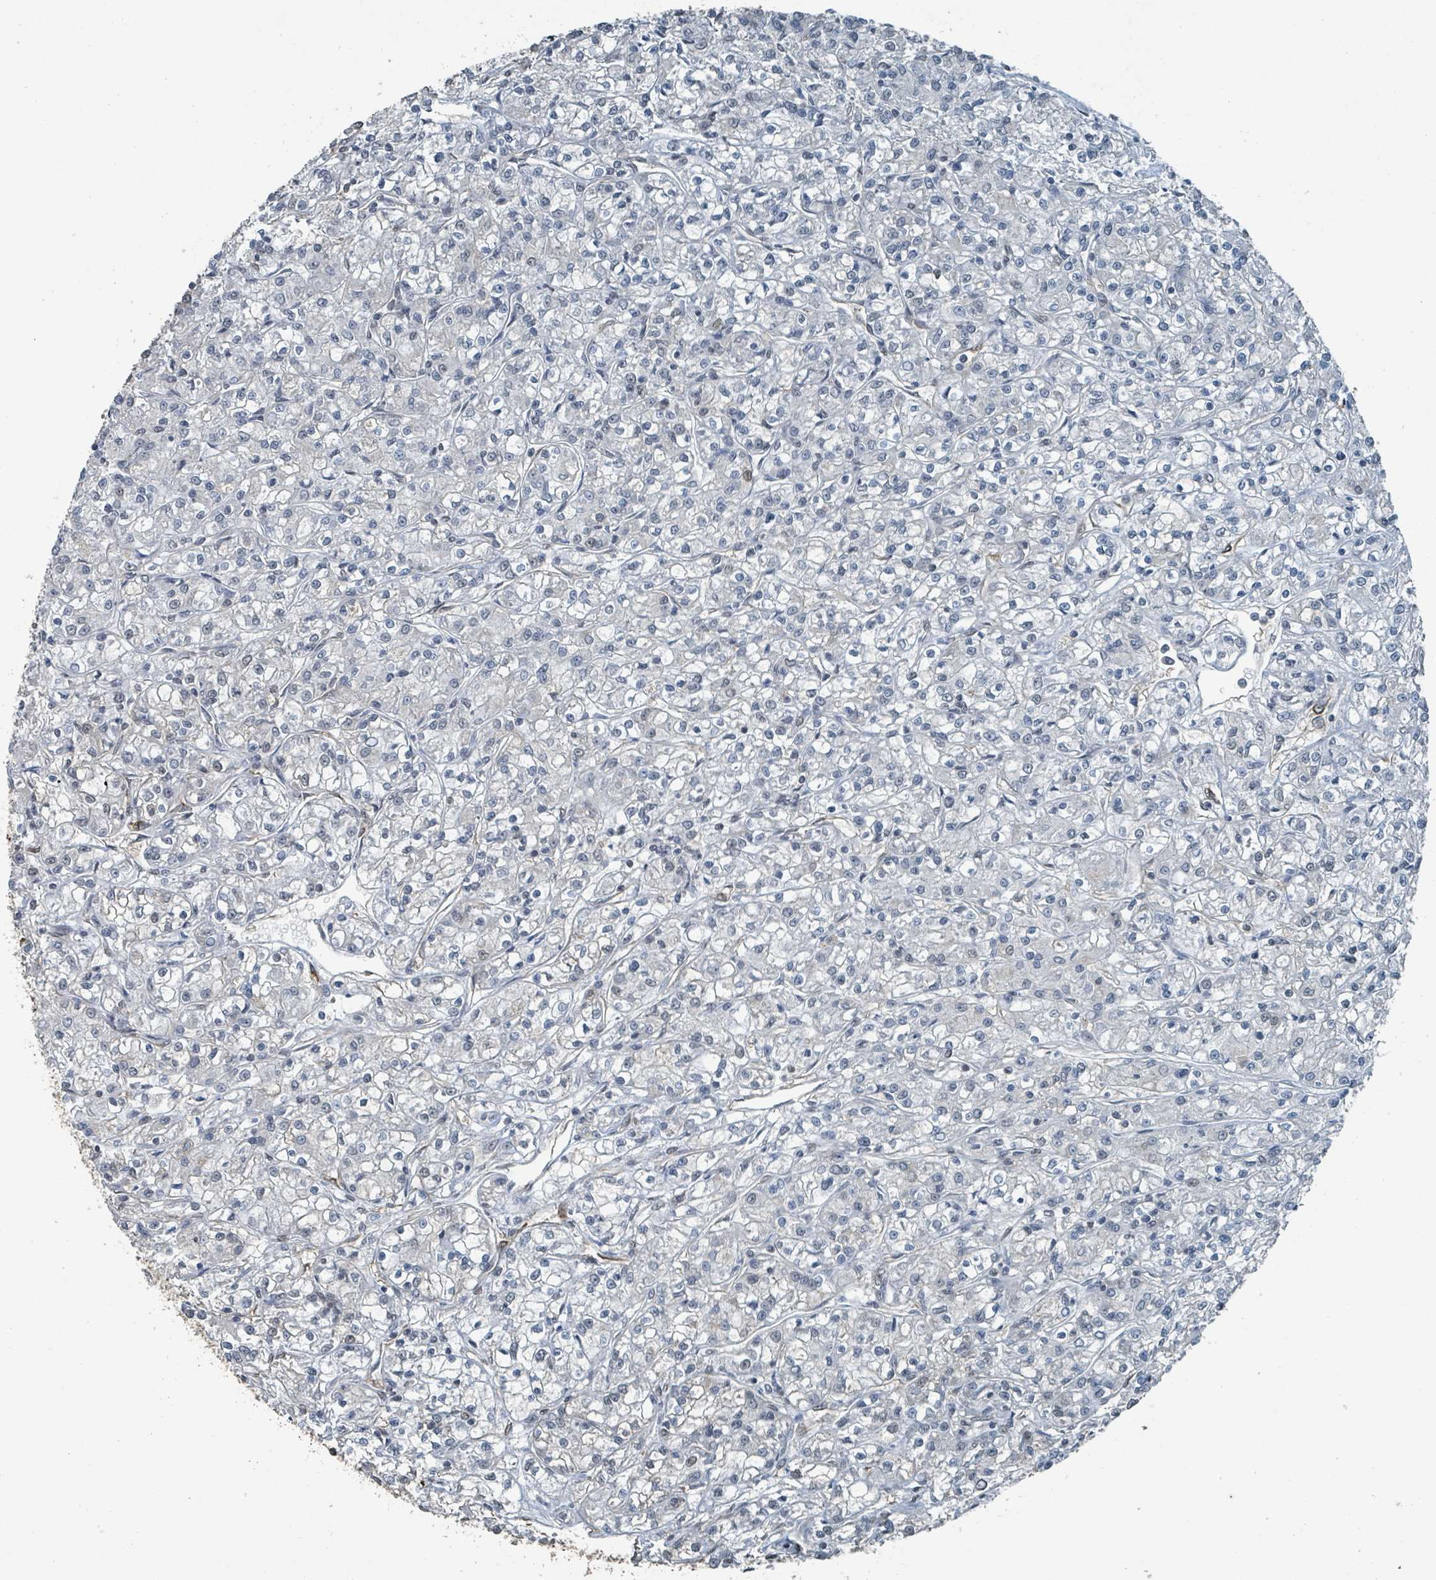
{"staining": {"intensity": "negative", "quantity": "none", "location": "none"}, "tissue": "renal cancer", "cell_type": "Tumor cells", "image_type": "cancer", "snomed": [{"axis": "morphology", "description": "Adenocarcinoma, NOS"}, {"axis": "topography", "description": "Kidney"}], "caption": "Immunohistochemistry of renal adenocarcinoma exhibits no staining in tumor cells.", "gene": "PHIP", "patient": {"sex": "female", "age": 59}}